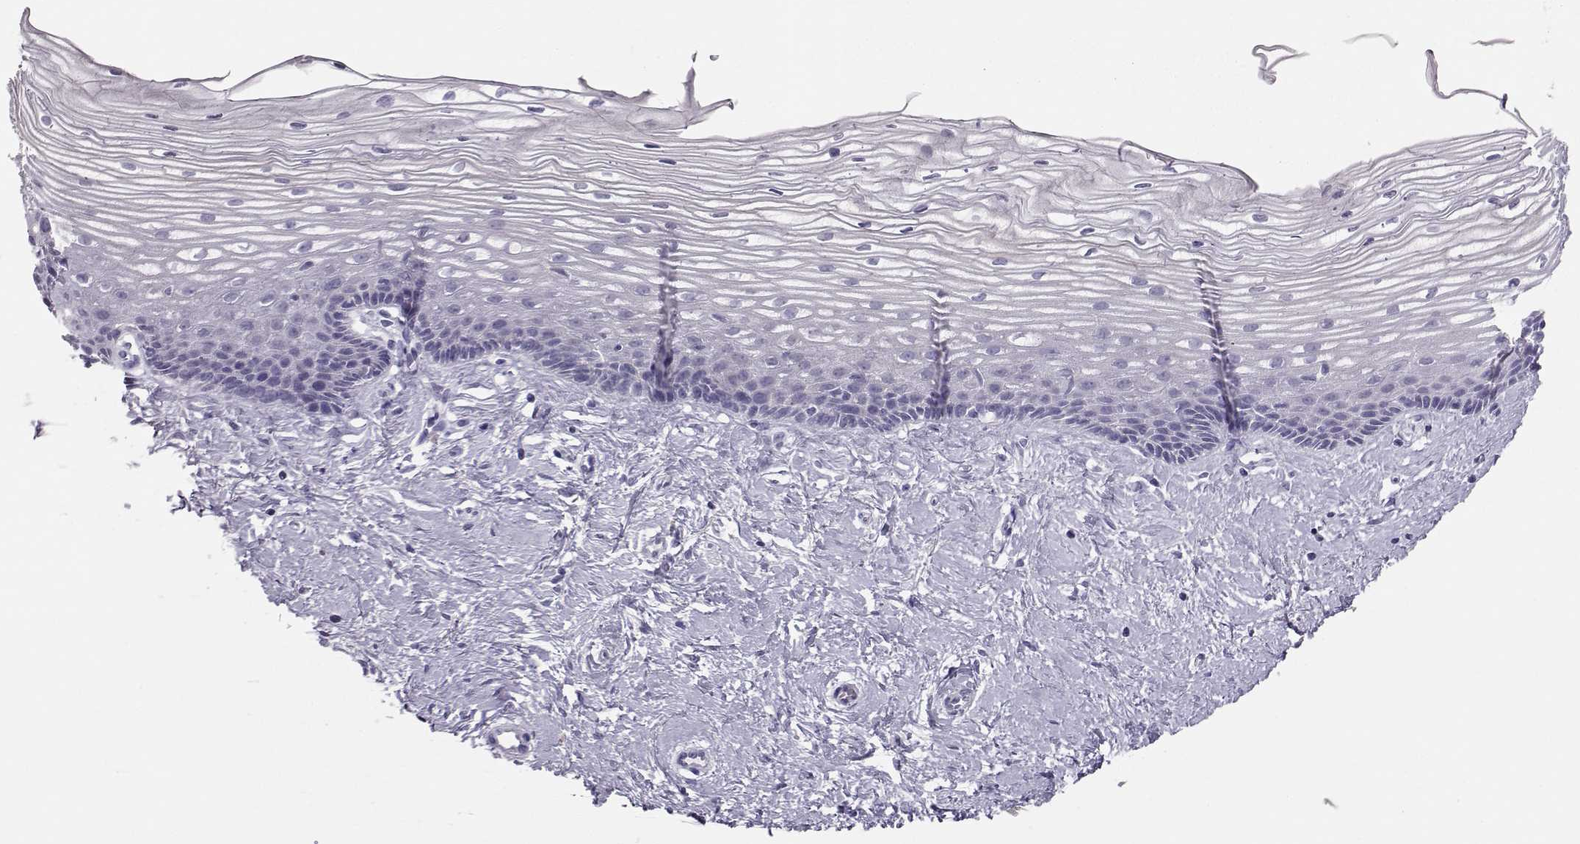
{"staining": {"intensity": "negative", "quantity": "none", "location": "none"}, "tissue": "cervix", "cell_type": "Glandular cells", "image_type": "normal", "snomed": [{"axis": "morphology", "description": "Normal tissue, NOS"}, {"axis": "topography", "description": "Cervix"}], "caption": "This is an immunohistochemistry (IHC) histopathology image of benign human cervix. There is no staining in glandular cells.", "gene": "IQCD", "patient": {"sex": "female", "age": 40}}